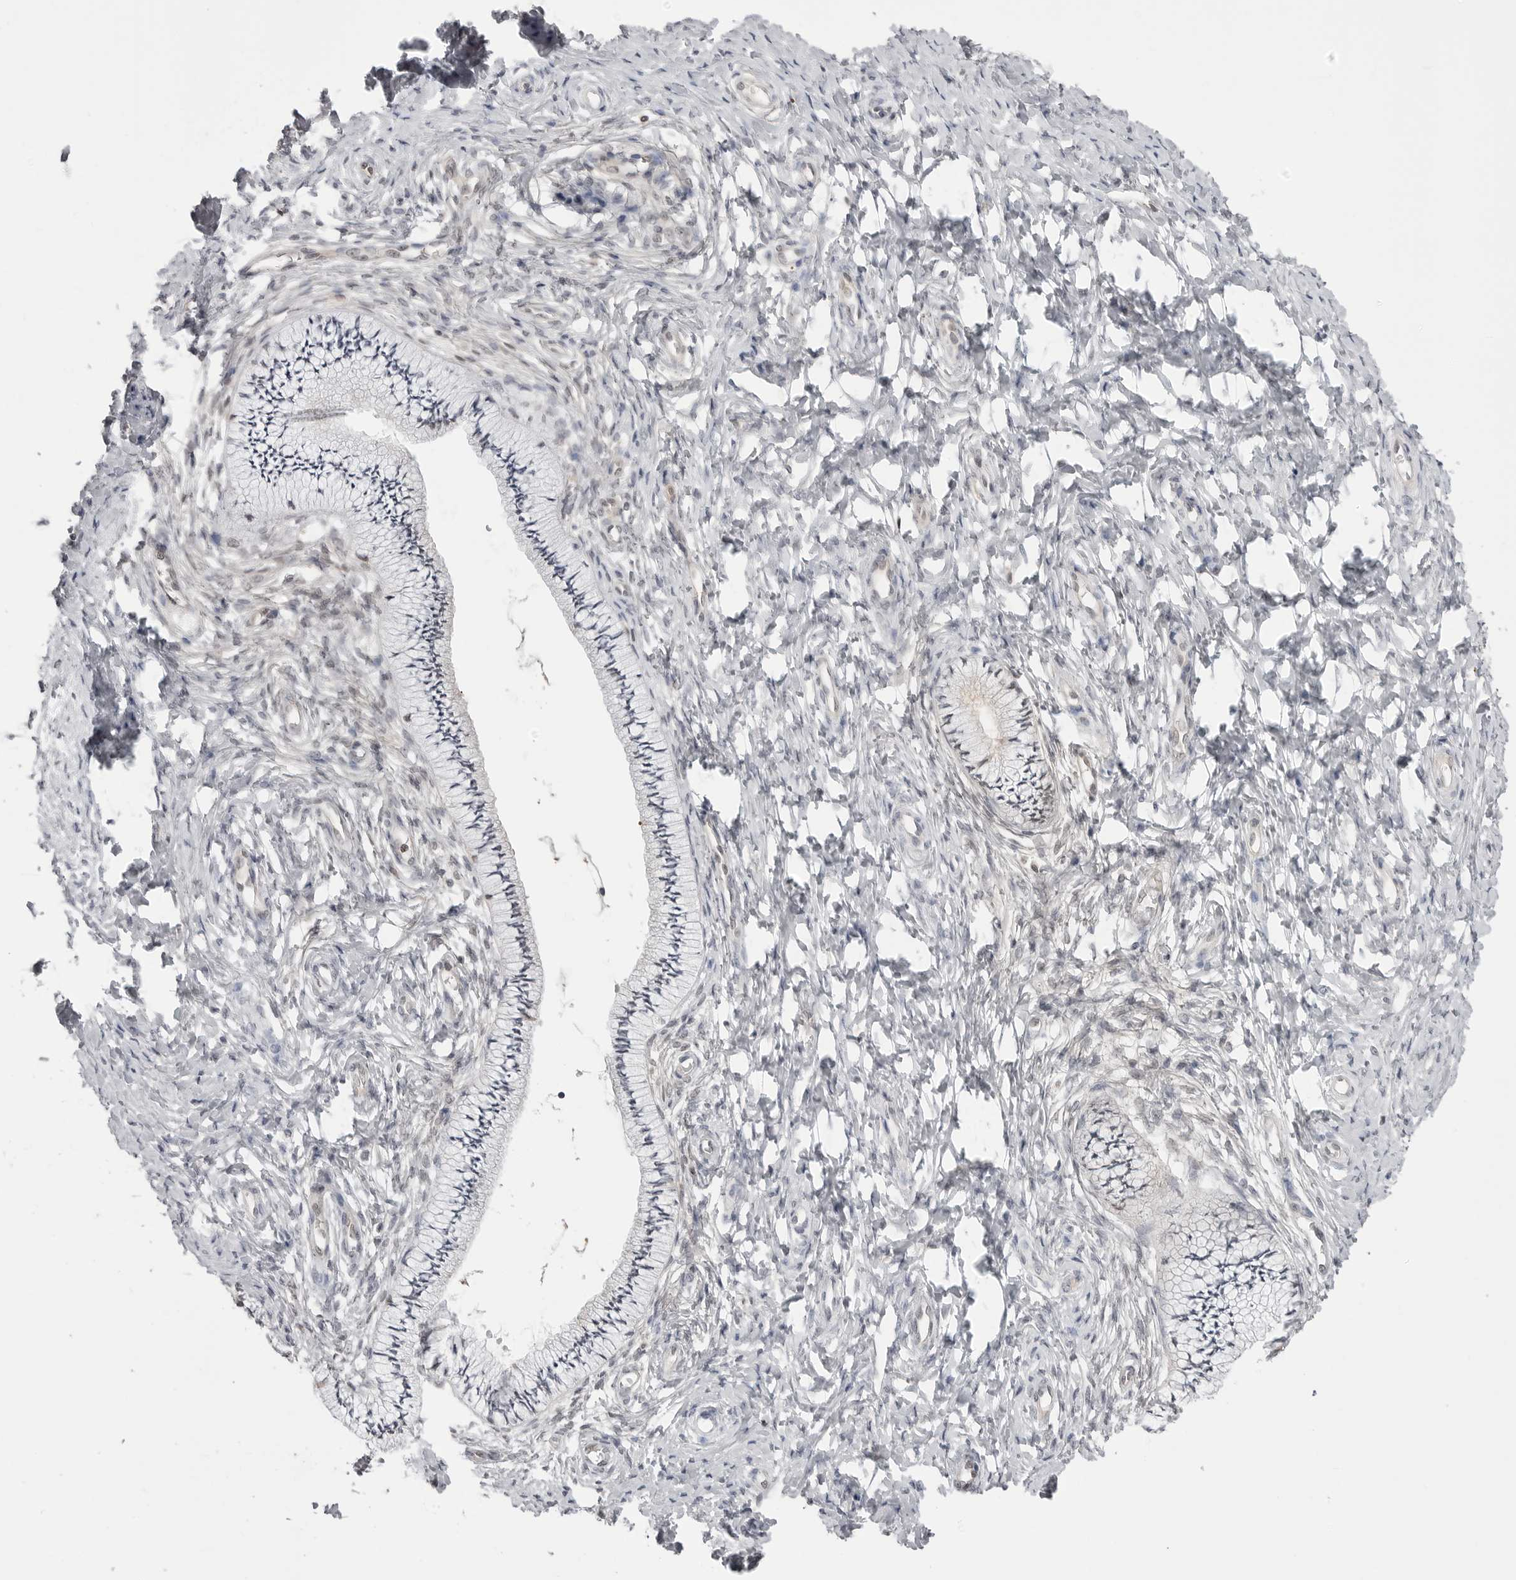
{"staining": {"intensity": "negative", "quantity": "none", "location": "none"}, "tissue": "cervix", "cell_type": "Glandular cells", "image_type": "normal", "snomed": [{"axis": "morphology", "description": "Normal tissue, NOS"}, {"axis": "topography", "description": "Cervix"}], "caption": "Immunohistochemistry (IHC) histopathology image of normal cervix: human cervix stained with DAB (3,3'-diaminobenzidine) exhibits no significant protein expression in glandular cells.", "gene": "YWHAG", "patient": {"sex": "female", "age": 36}}